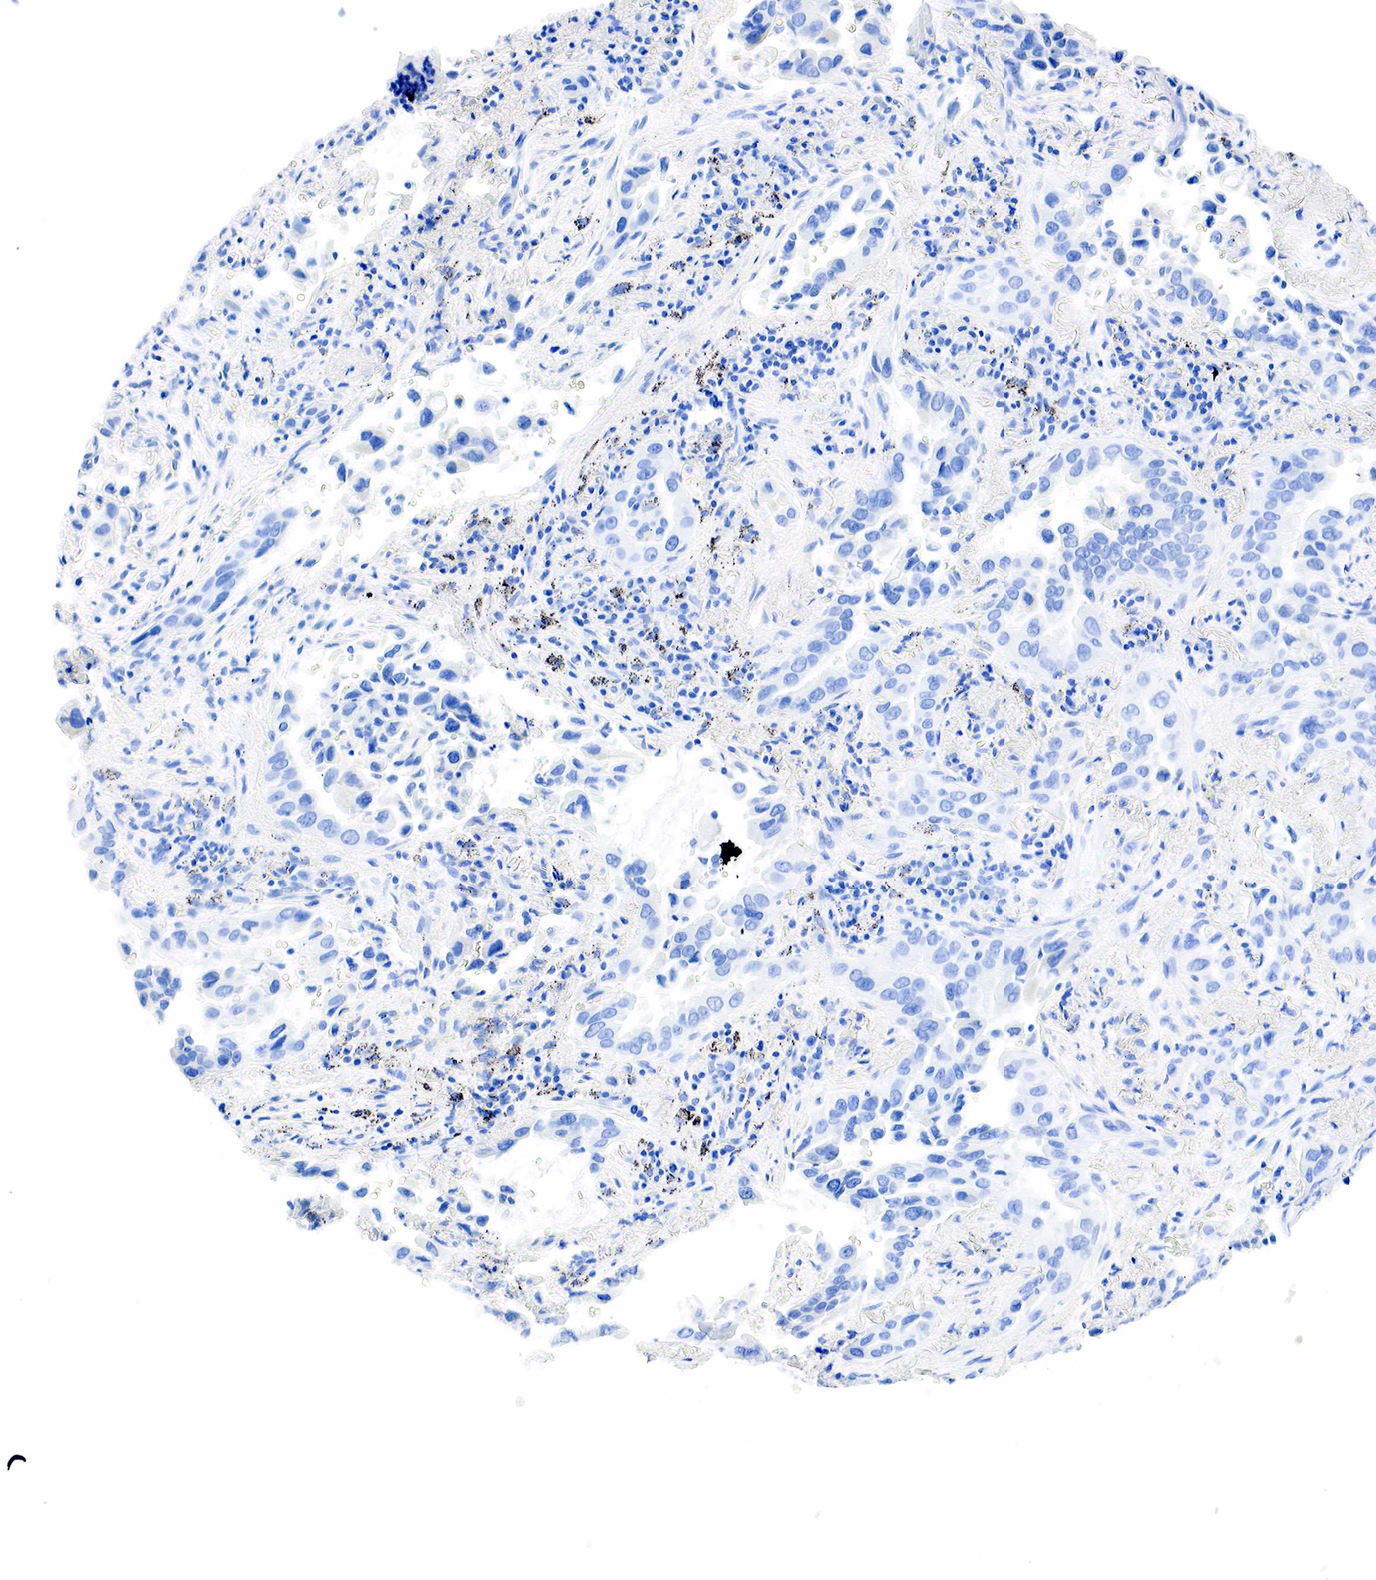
{"staining": {"intensity": "negative", "quantity": "none", "location": "none"}, "tissue": "lung cancer", "cell_type": "Tumor cells", "image_type": "cancer", "snomed": [{"axis": "morphology", "description": "Adenocarcinoma, NOS"}, {"axis": "topography", "description": "Lung"}], "caption": "Immunohistochemistry (IHC) of lung adenocarcinoma exhibits no expression in tumor cells.", "gene": "PTH", "patient": {"sex": "male", "age": 68}}